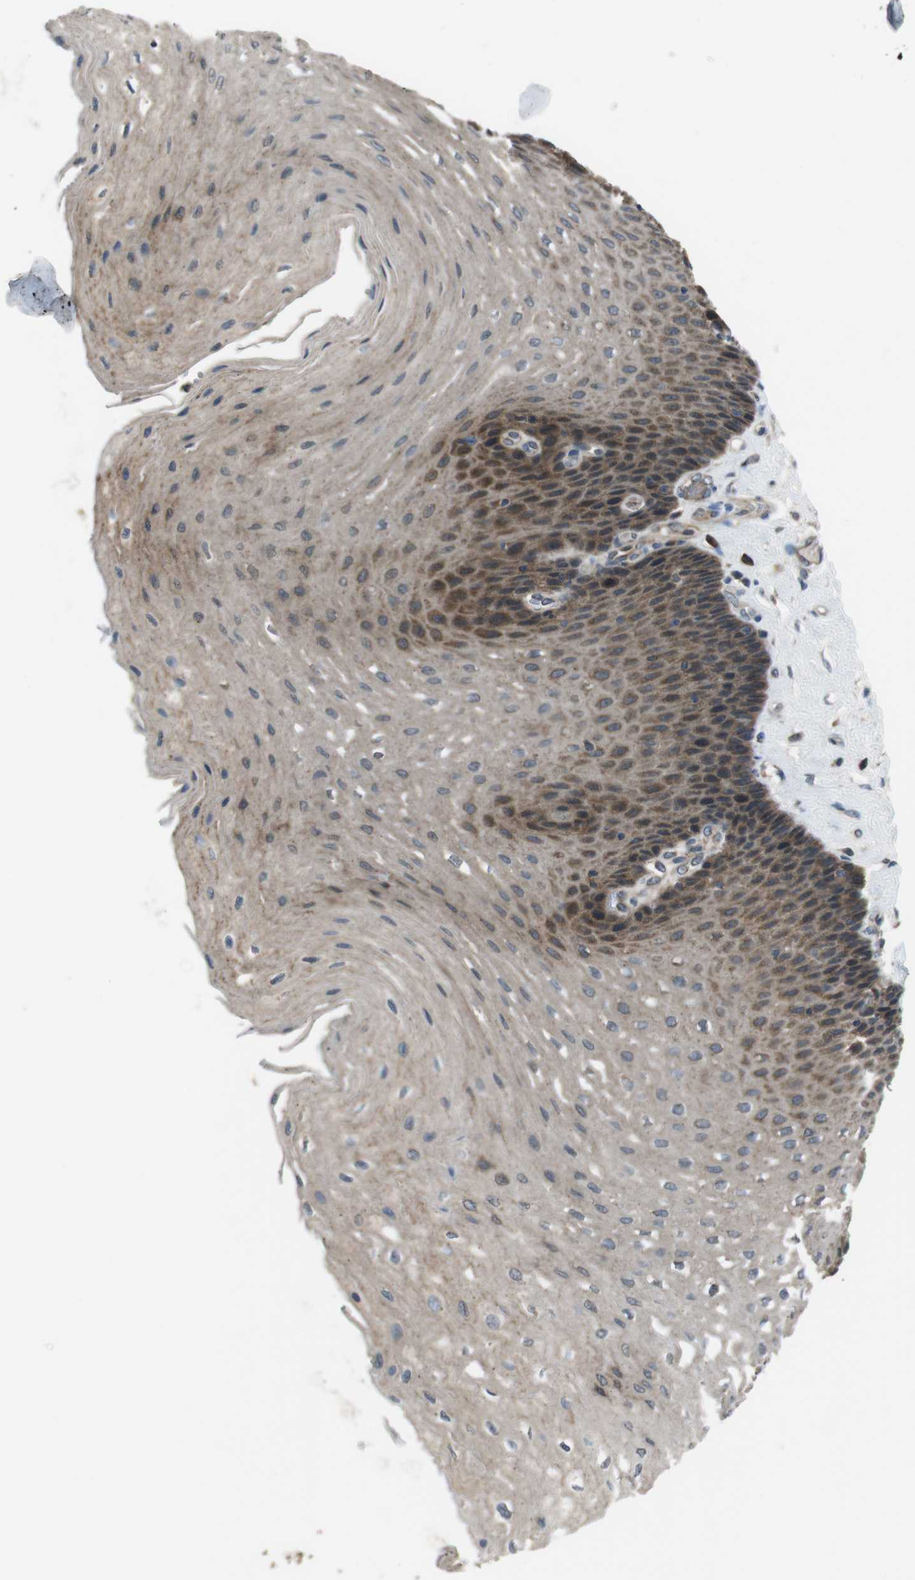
{"staining": {"intensity": "moderate", "quantity": "25%-75%", "location": "cytoplasmic/membranous"}, "tissue": "esophagus", "cell_type": "Squamous epithelial cells", "image_type": "normal", "snomed": [{"axis": "morphology", "description": "Normal tissue, NOS"}, {"axis": "topography", "description": "Esophagus"}], "caption": "Immunohistochemical staining of normal human esophagus reveals medium levels of moderate cytoplasmic/membranous positivity in approximately 25%-75% of squamous epithelial cells. (DAB (3,3'-diaminobenzidine) IHC, brown staining for protein, blue staining for nuclei).", "gene": "SLC22A23", "patient": {"sex": "female", "age": 72}}